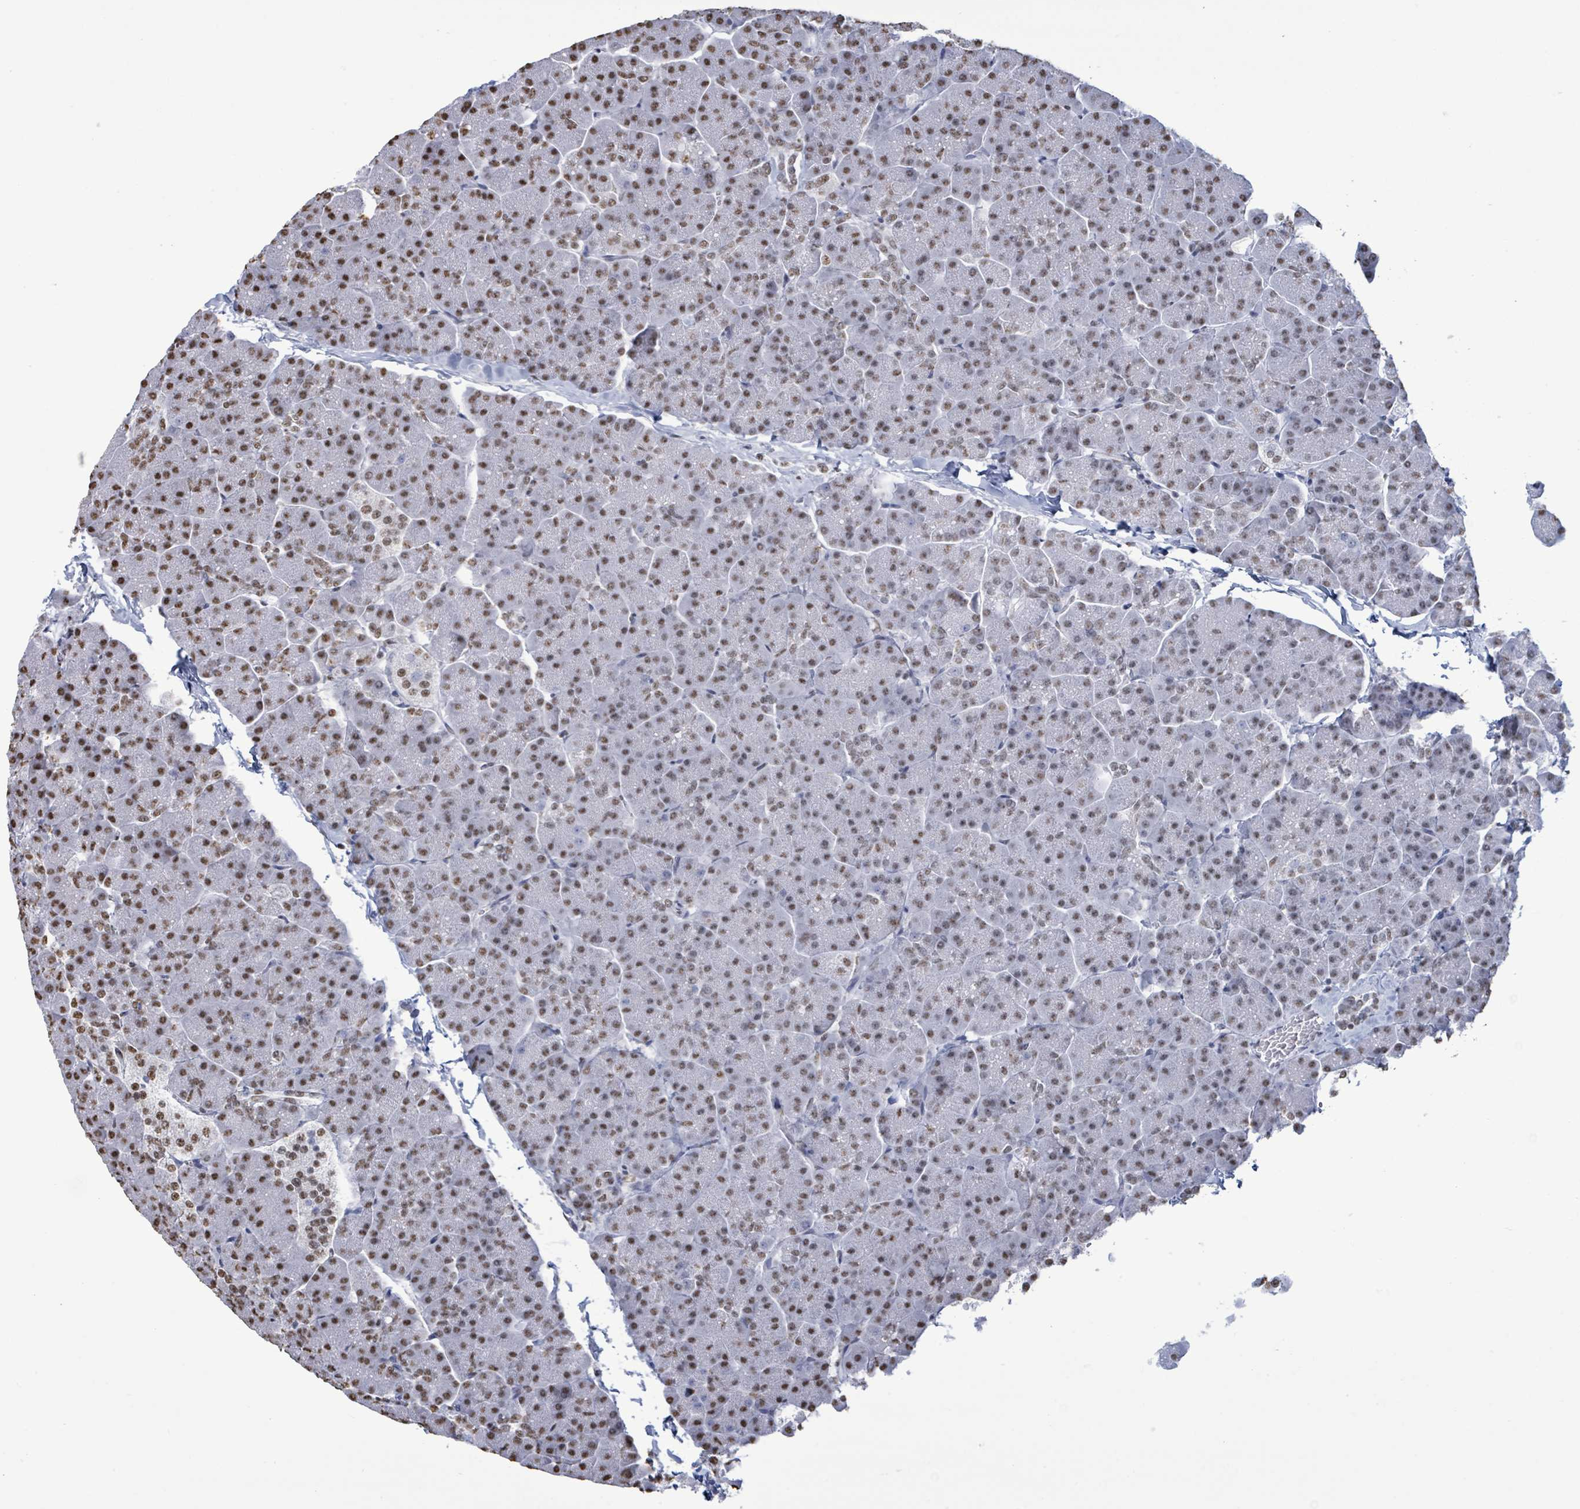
{"staining": {"intensity": "moderate", "quantity": "25%-75%", "location": "nuclear"}, "tissue": "pancreas", "cell_type": "Exocrine glandular cells", "image_type": "normal", "snomed": [{"axis": "morphology", "description": "Normal tissue, NOS"}, {"axis": "topography", "description": "Pancreas"}, {"axis": "topography", "description": "Peripheral nerve tissue"}], "caption": "Immunohistochemistry (IHC) staining of normal pancreas, which exhibits medium levels of moderate nuclear expression in about 25%-75% of exocrine glandular cells indicating moderate nuclear protein positivity. The staining was performed using DAB (brown) for protein detection and nuclei were counterstained in hematoxylin (blue).", "gene": "SAMD14", "patient": {"sex": "male", "age": 54}}